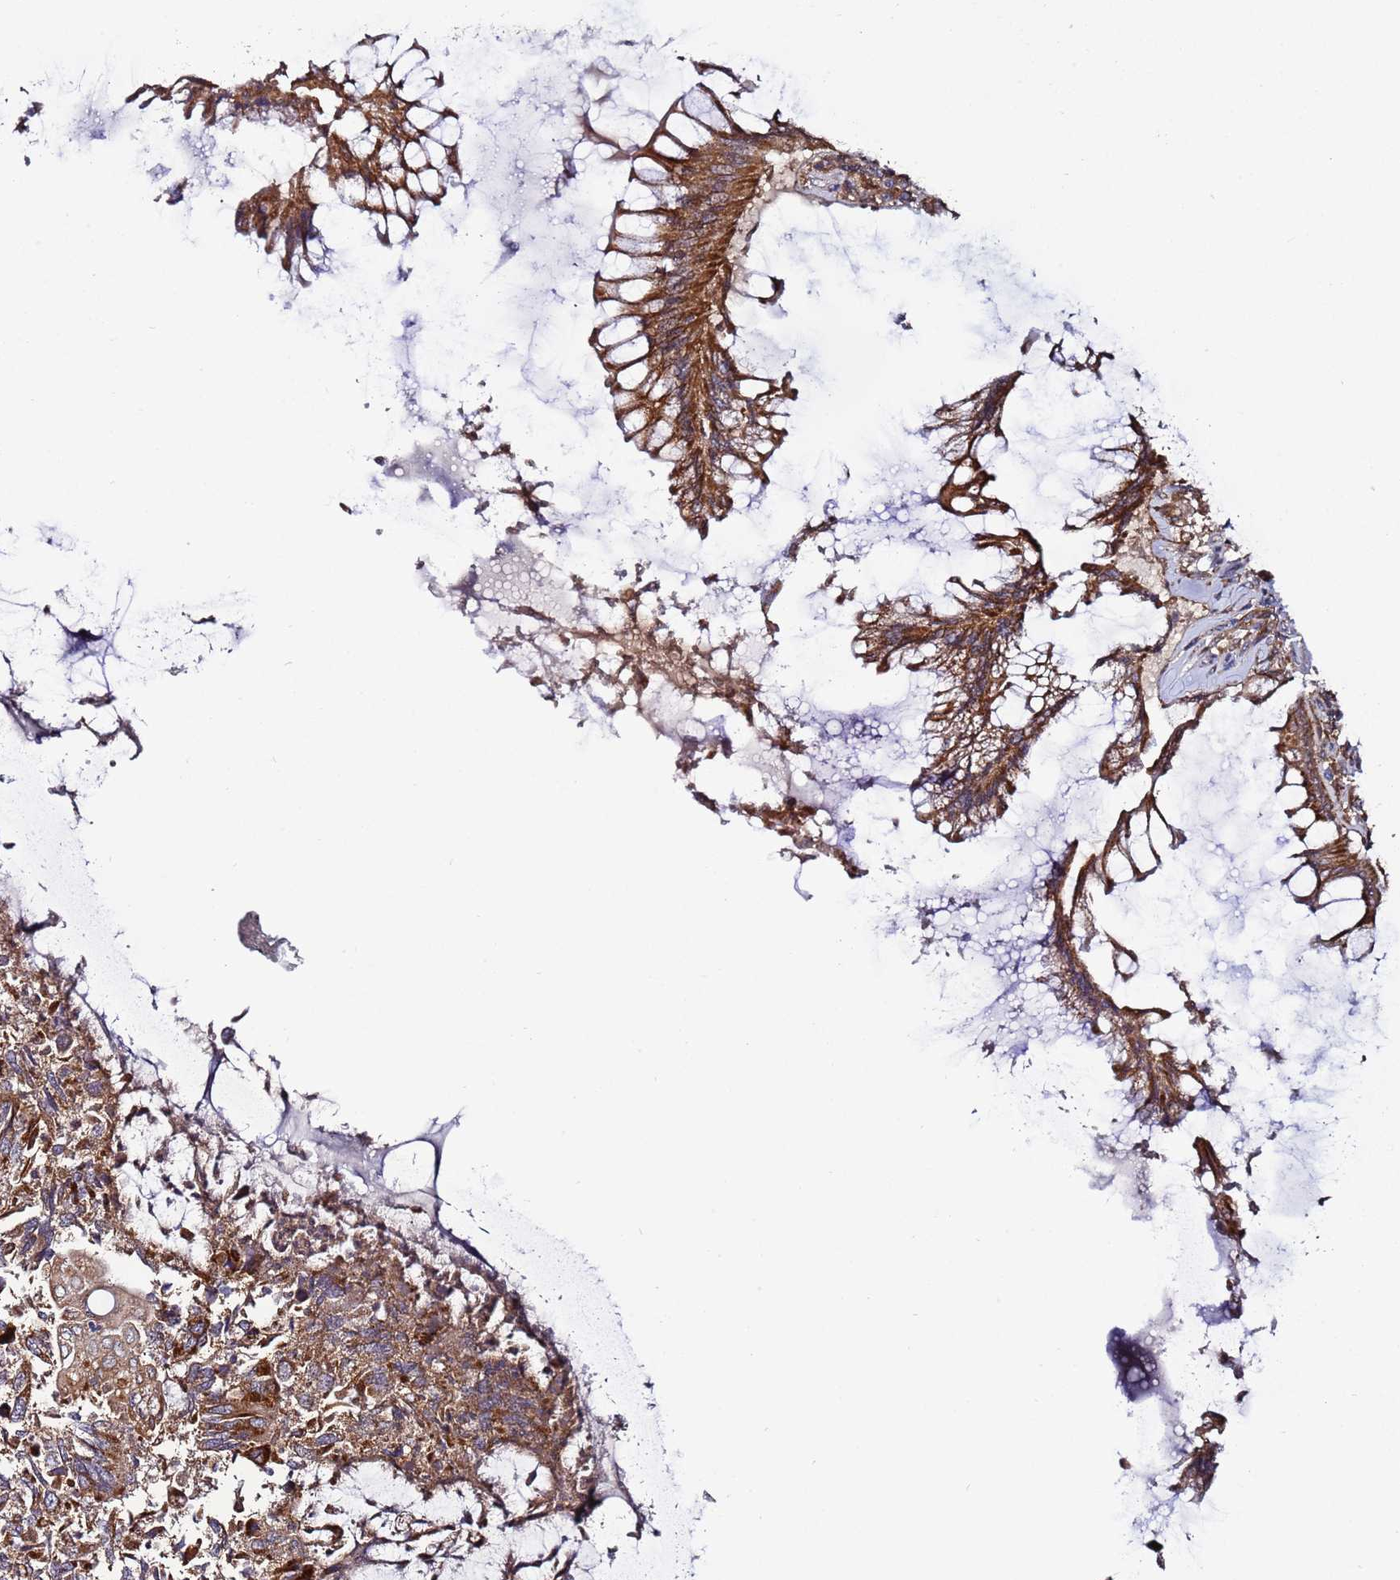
{"staining": {"intensity": "strong", "quantity": ">75%", "location": "cytoplasmic/membranous"}, "tissue": "colorectal cancer", "cell_type": "Tumor cells", "image_type": "cancer", "snomed": [{"axis": "morphology", "description": "Adenocarcinoma, NOS"}, {"axis": "topography", "description": "Colon"}], "caption": "This micrograph shows colorectal cancer stained with immunohistochemistry (IHC) to label a protein in brown. The cytoplasmic/membranous of tumor cells show strong positivity for the protein. Nuclei are counter-stained blue.", "gene": "TMEM176B", "patient": {"sex": "female", "age": 67}}